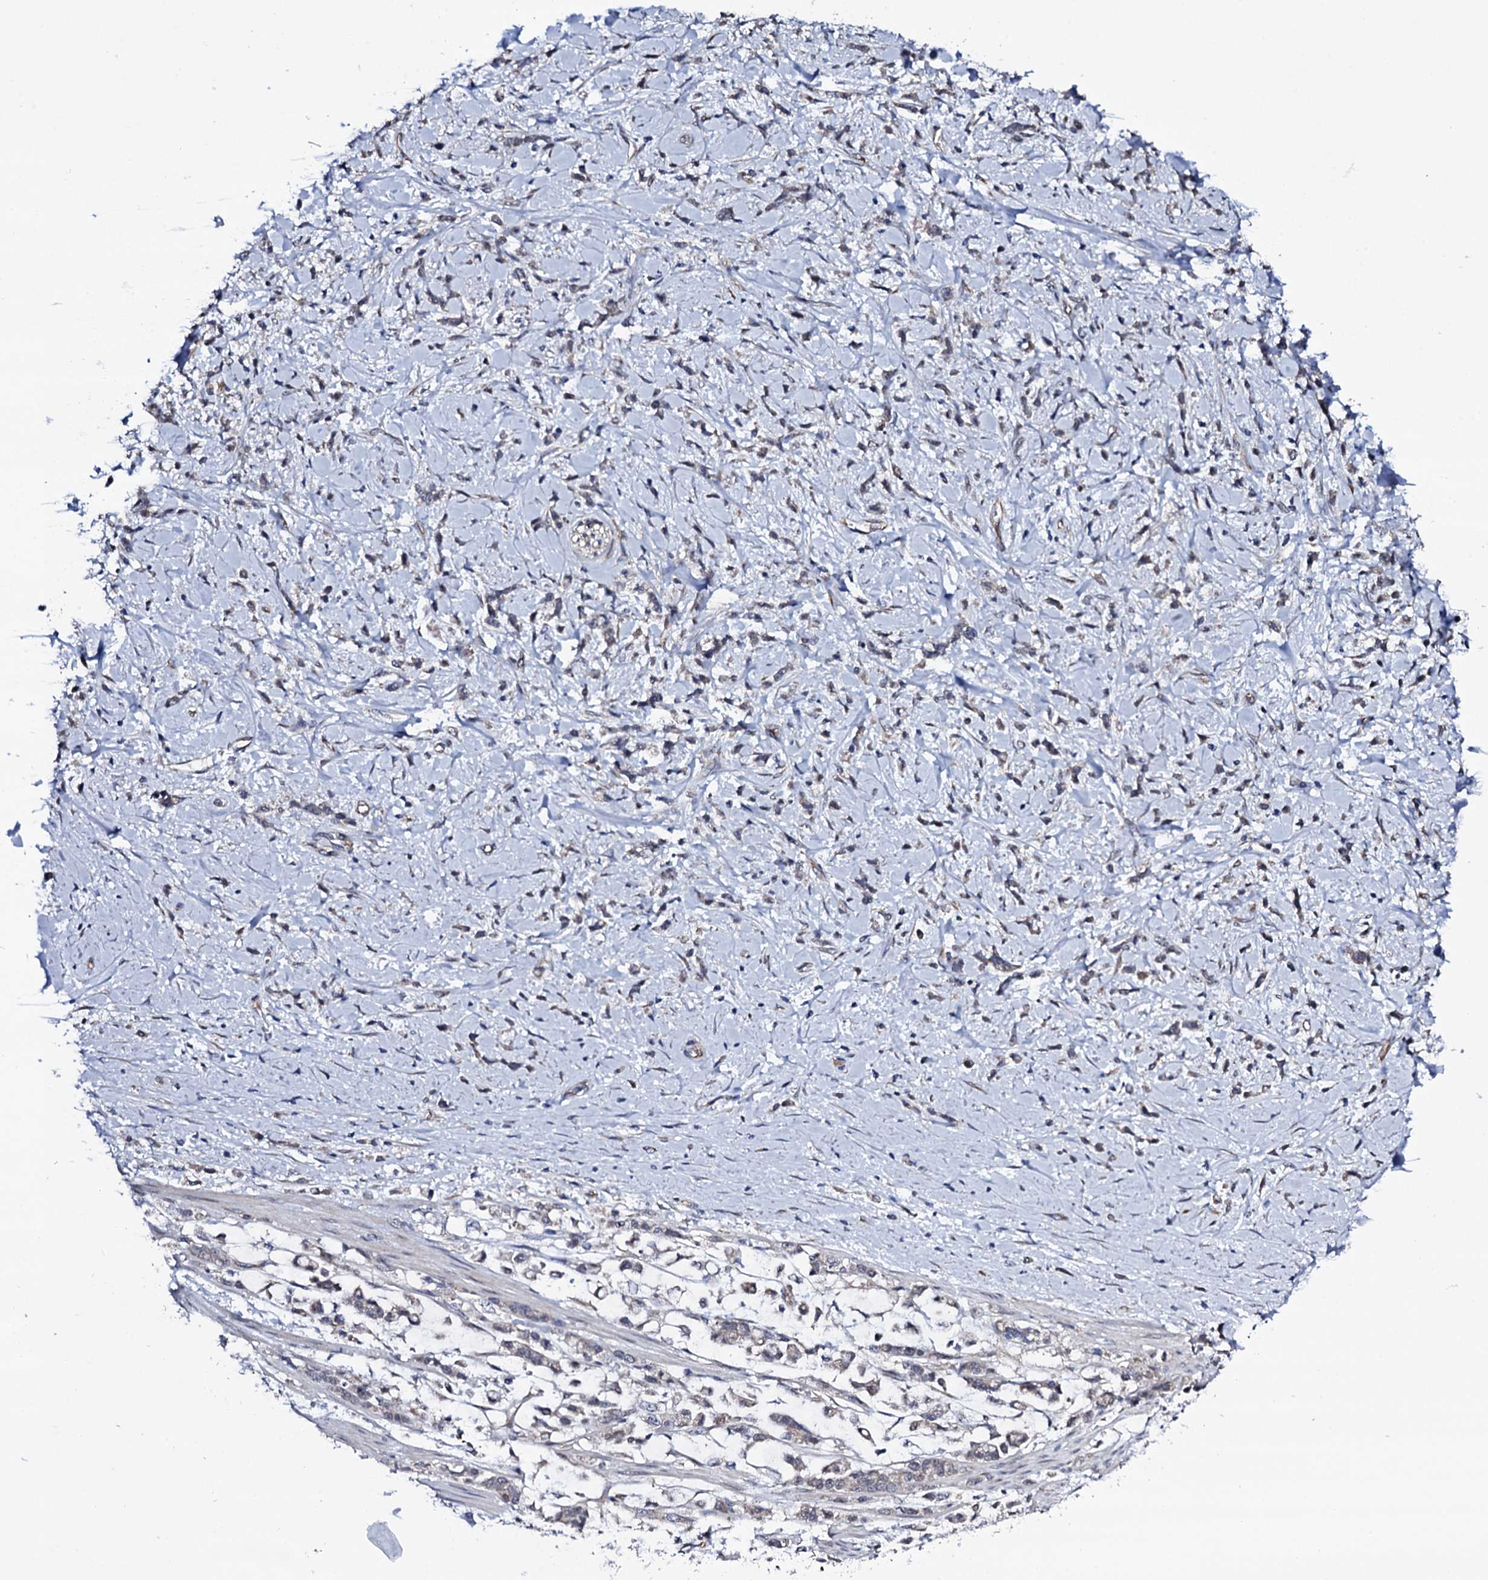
{"staining": {"intensity": "negative", "quantity": "none", "location": "none"}, "tissue": "stomach cancer", "cell_type": "Tumor cells", "image_type": "cancer", "snomed": [{"axis": "morphology", "description": "Adenocarcinoma, NOS"}, {"axis": "topography", "description": "Stomach"}], "caption": "This is an immunohistochemistry (IHC) image of stomach adenocarcinoma. There is no expression in tumor cells.", "gene": "GAREM1", "patient": {"sex": "female", "age": 60}}